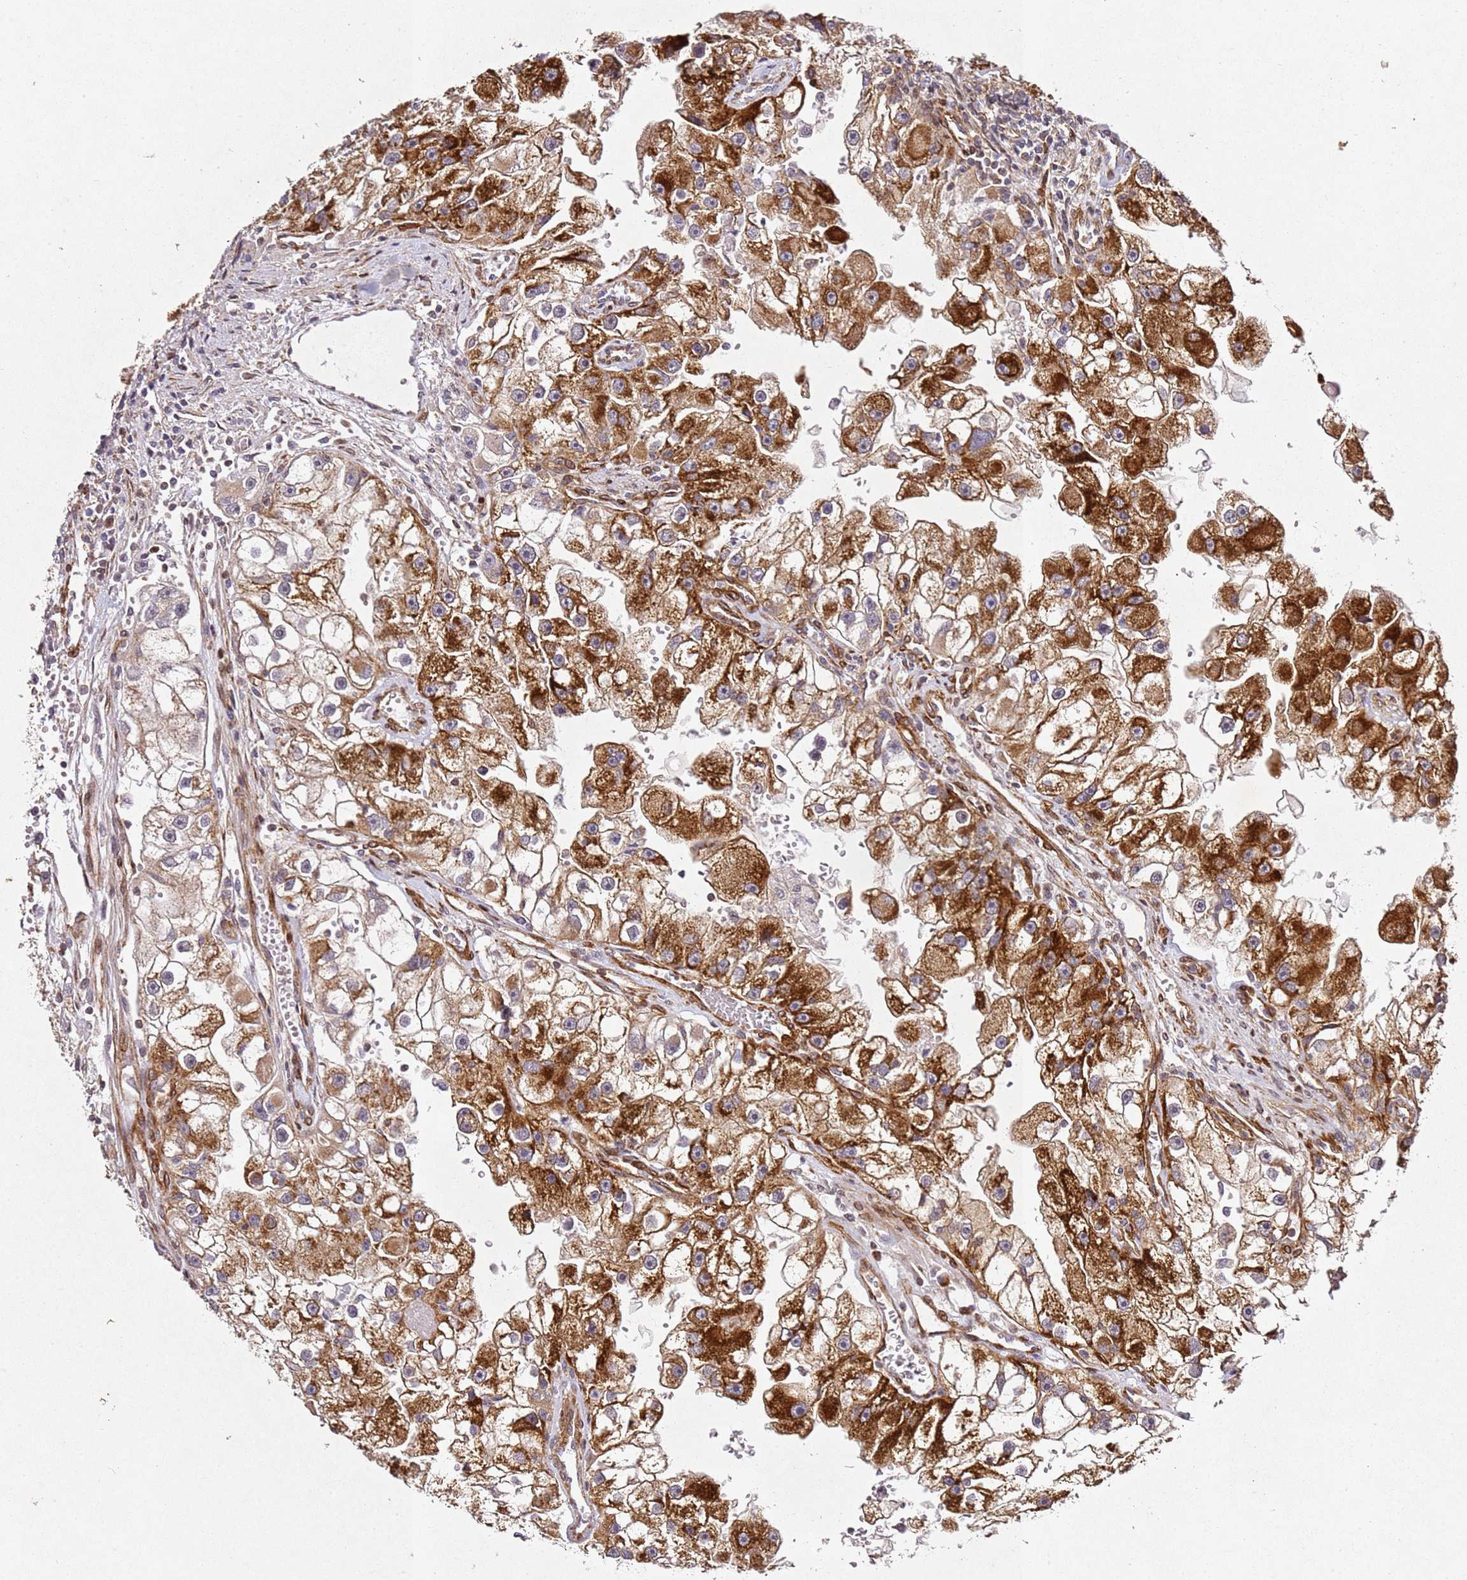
{"staining": {"intensity": "strong", "quantity": ">75%", "location": "cytoplasmic/membranous"}, "tissue": "renal cancer", "cell_type": "Tumor cells", "image_type": "cancer", "snomed": [{"axis": "morphology", "description": "Adenocarcinoma, NOS"}, {"axis": "topography", "description": "Kidney"}], "caption": "This micrograph exhibits immunohistochemistry (IHC) staining of renal cancer, with high strong cytoplasmic/membranous expression in approximately >75% of tumor cells.", "gene": "ZNF296", "patient": {"sex": "male", "age": 63}}